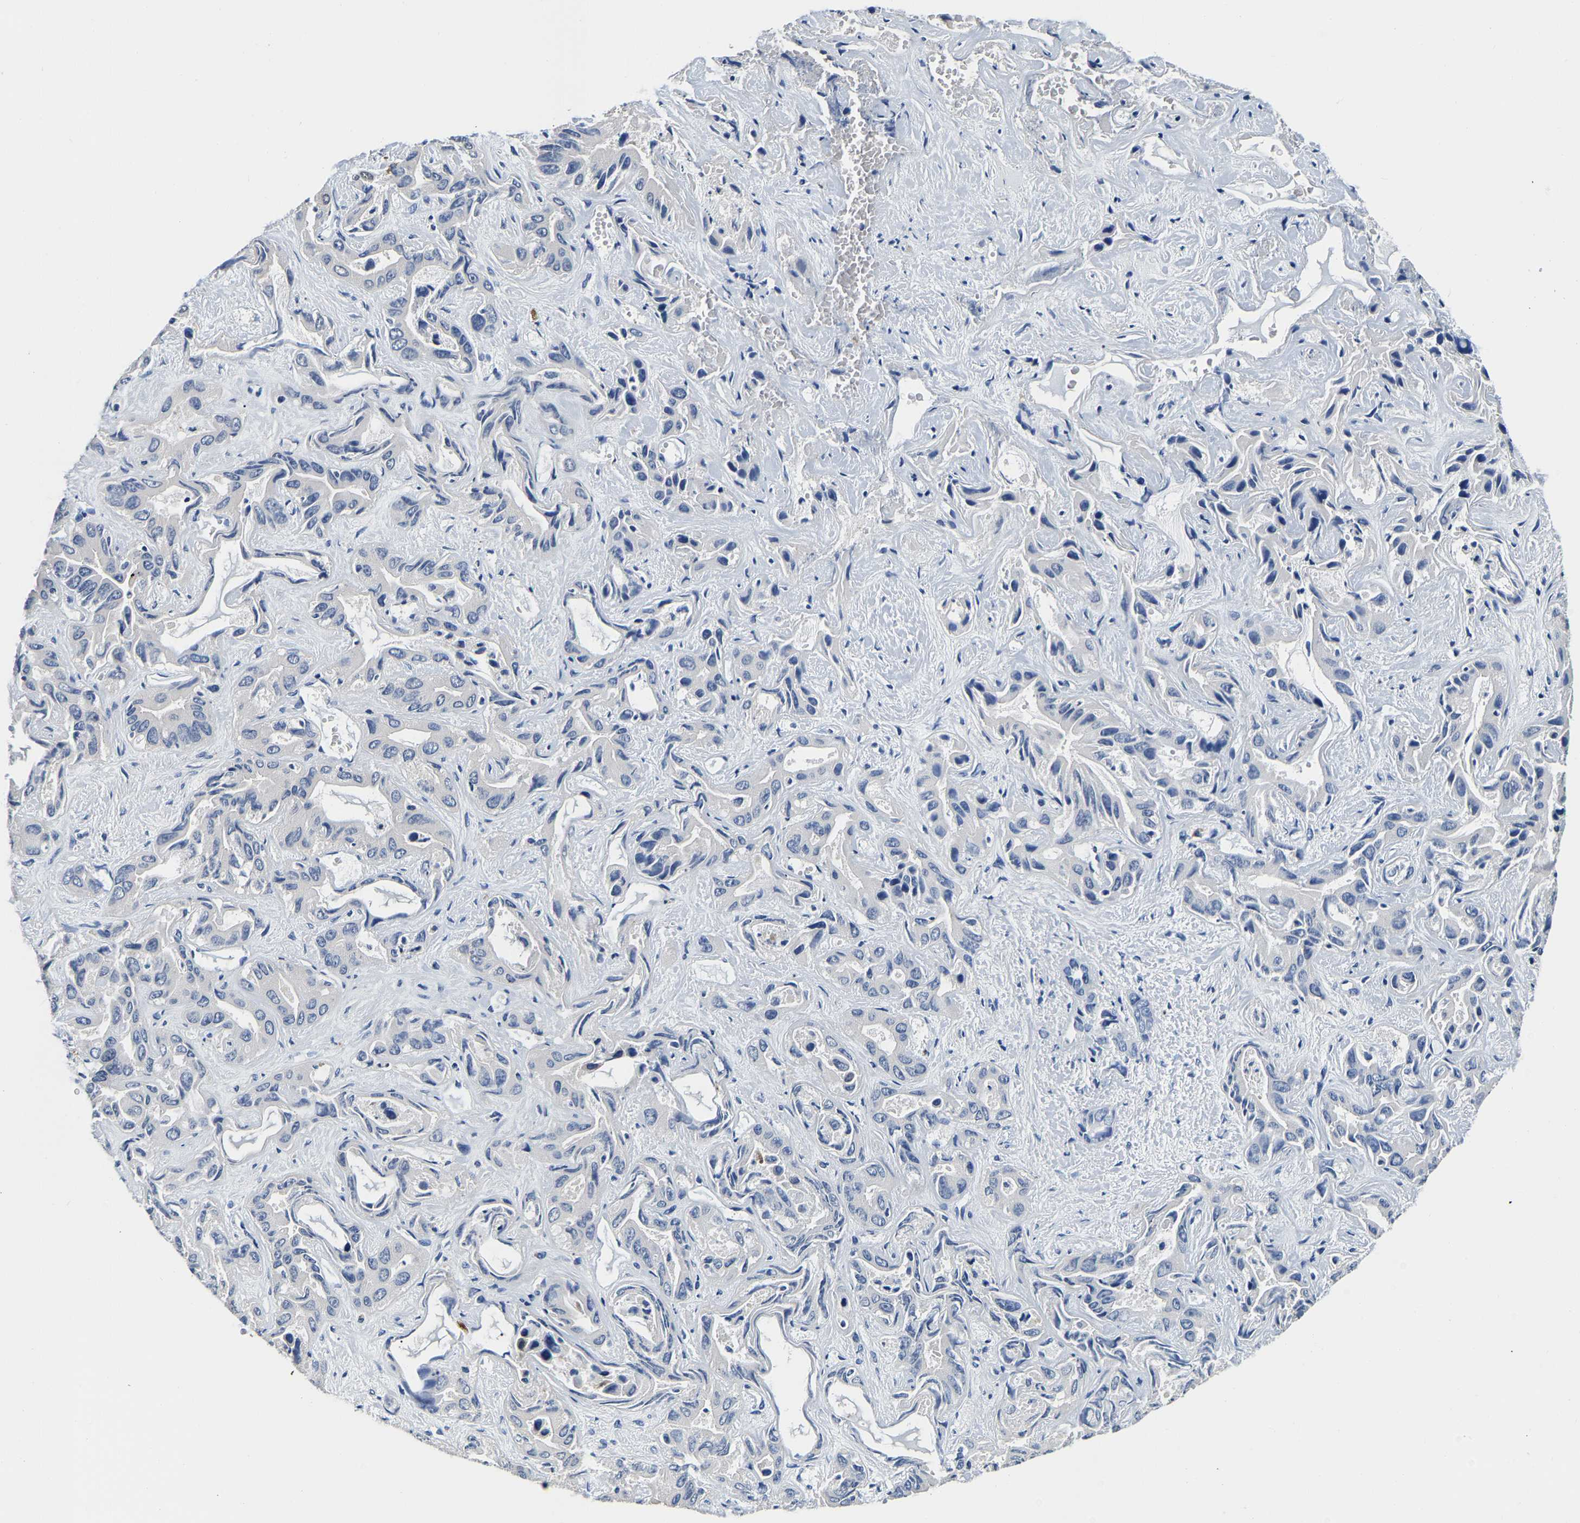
{"staining": {"intensity": "negative", "quantity": "none", "location": "none"}, "tissue": "liver cancer", "cell_type": "Tumor cells", "image_type": "cancer", "snomed": [{"axis": "morphology", "description": "Cholangiocarcinoma"}, {"axis": "topography", "description": "Liver"}], "caption": "Tumor cells are negative for brown protein staining in liver cancer. (Immunohistochemistry (ihc), brightfield microscopy, high magnification).", "gene": "SH3GLB1", "patient": {"sex": "female", "age": 52}}